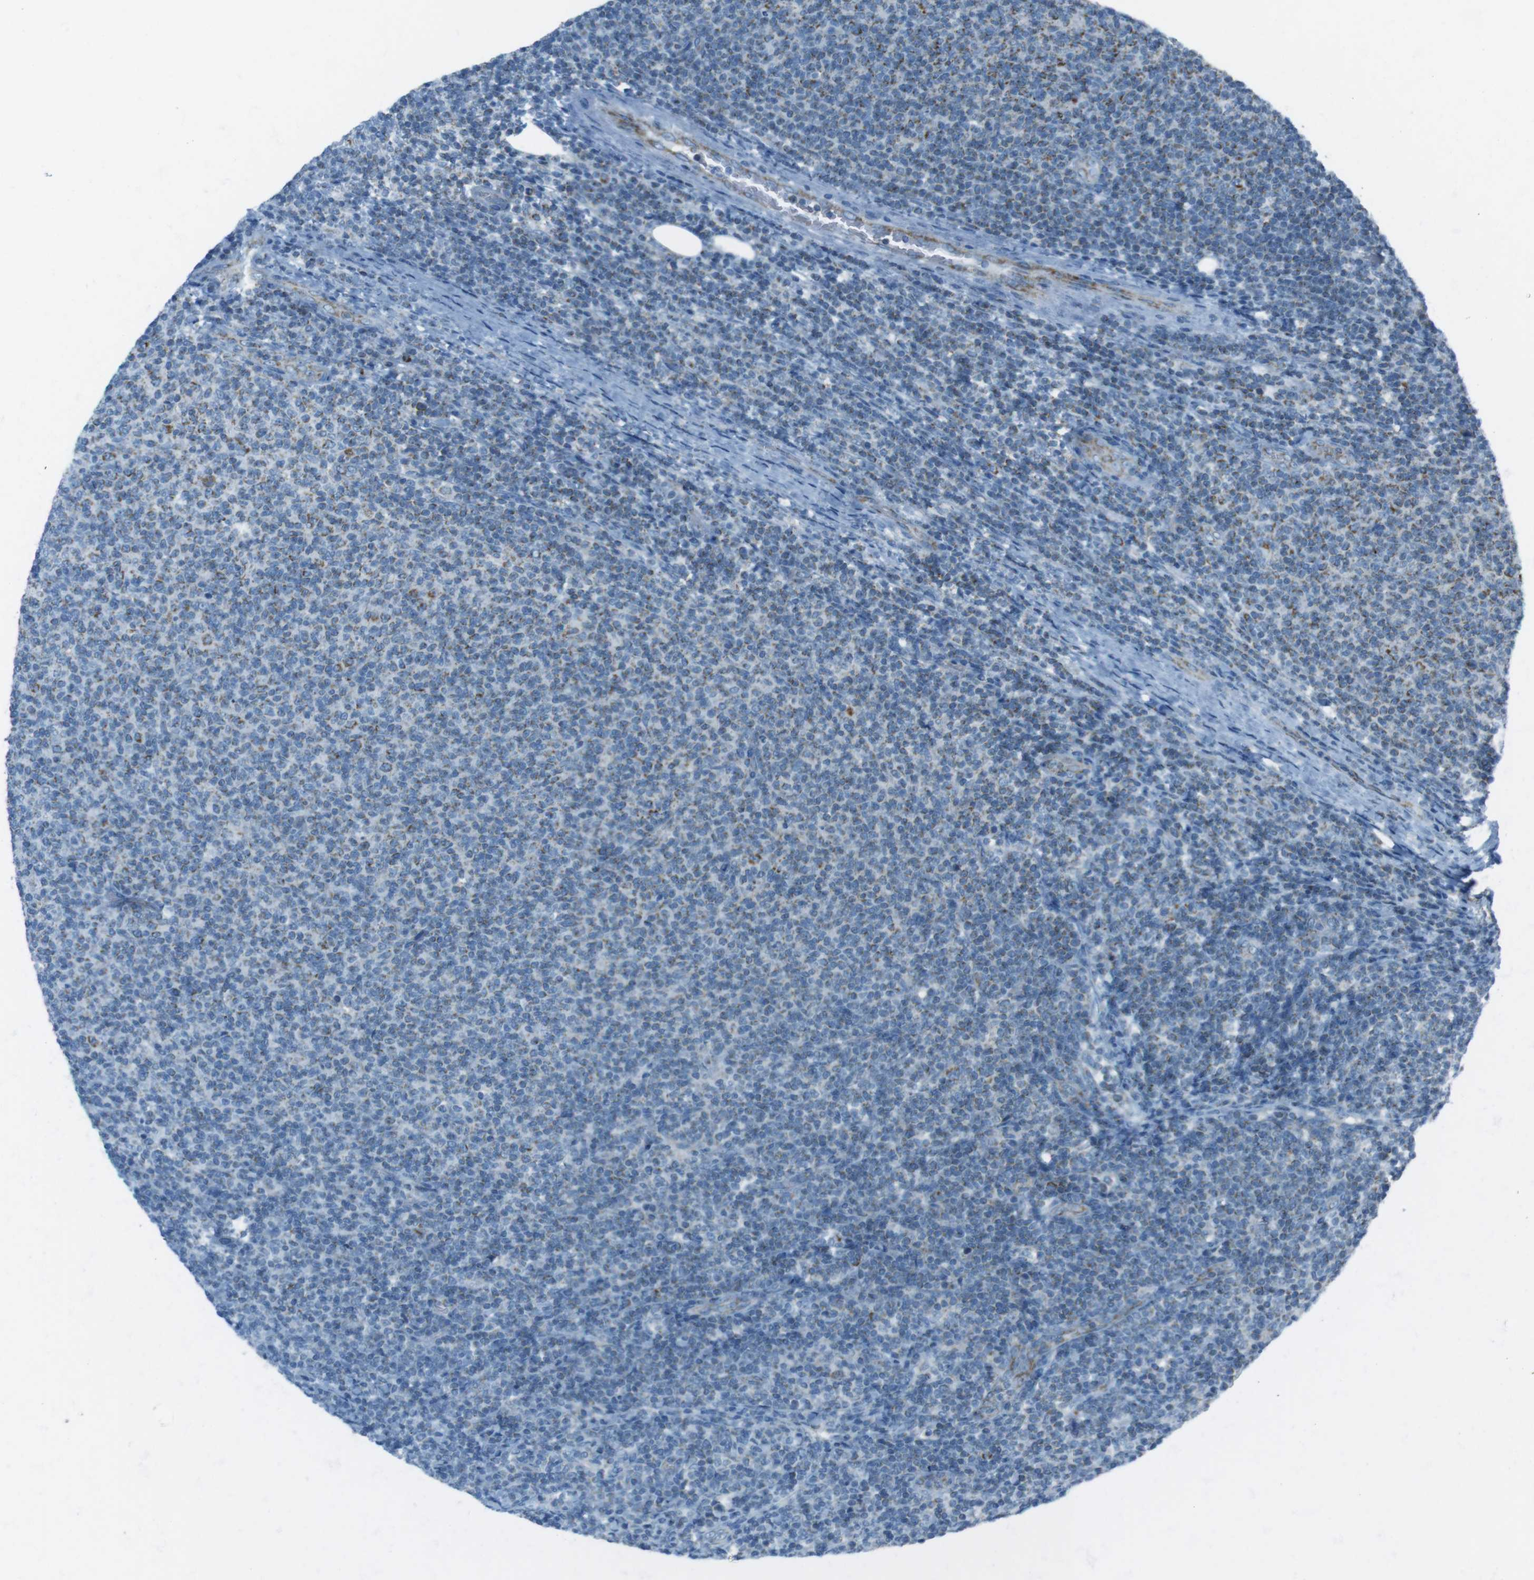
{"staining": {"intensity": "weak", "quantity": "<25%", "location": "cytoplasmic/membranous"}, "tissue": "lymphoma", "cell_type": "Tumor cells", "image_type": "cancer", "snomed": [{"axis": "morphology", "description": "Malignant lymphoma, non-Hodgkin's type, Low grade"}, {"axis": "topography", "description": "Lymph node"}], "caption": "Tumor cells show no significant staining in lymphoma. (DAB (3,3'-diaminobenzidine) immunohistochemistry (IHC) visualized using brightfield microscopy, high magnification).", "gene": "DNAJA3", "patient": {"sex": "male", "age": 66}}